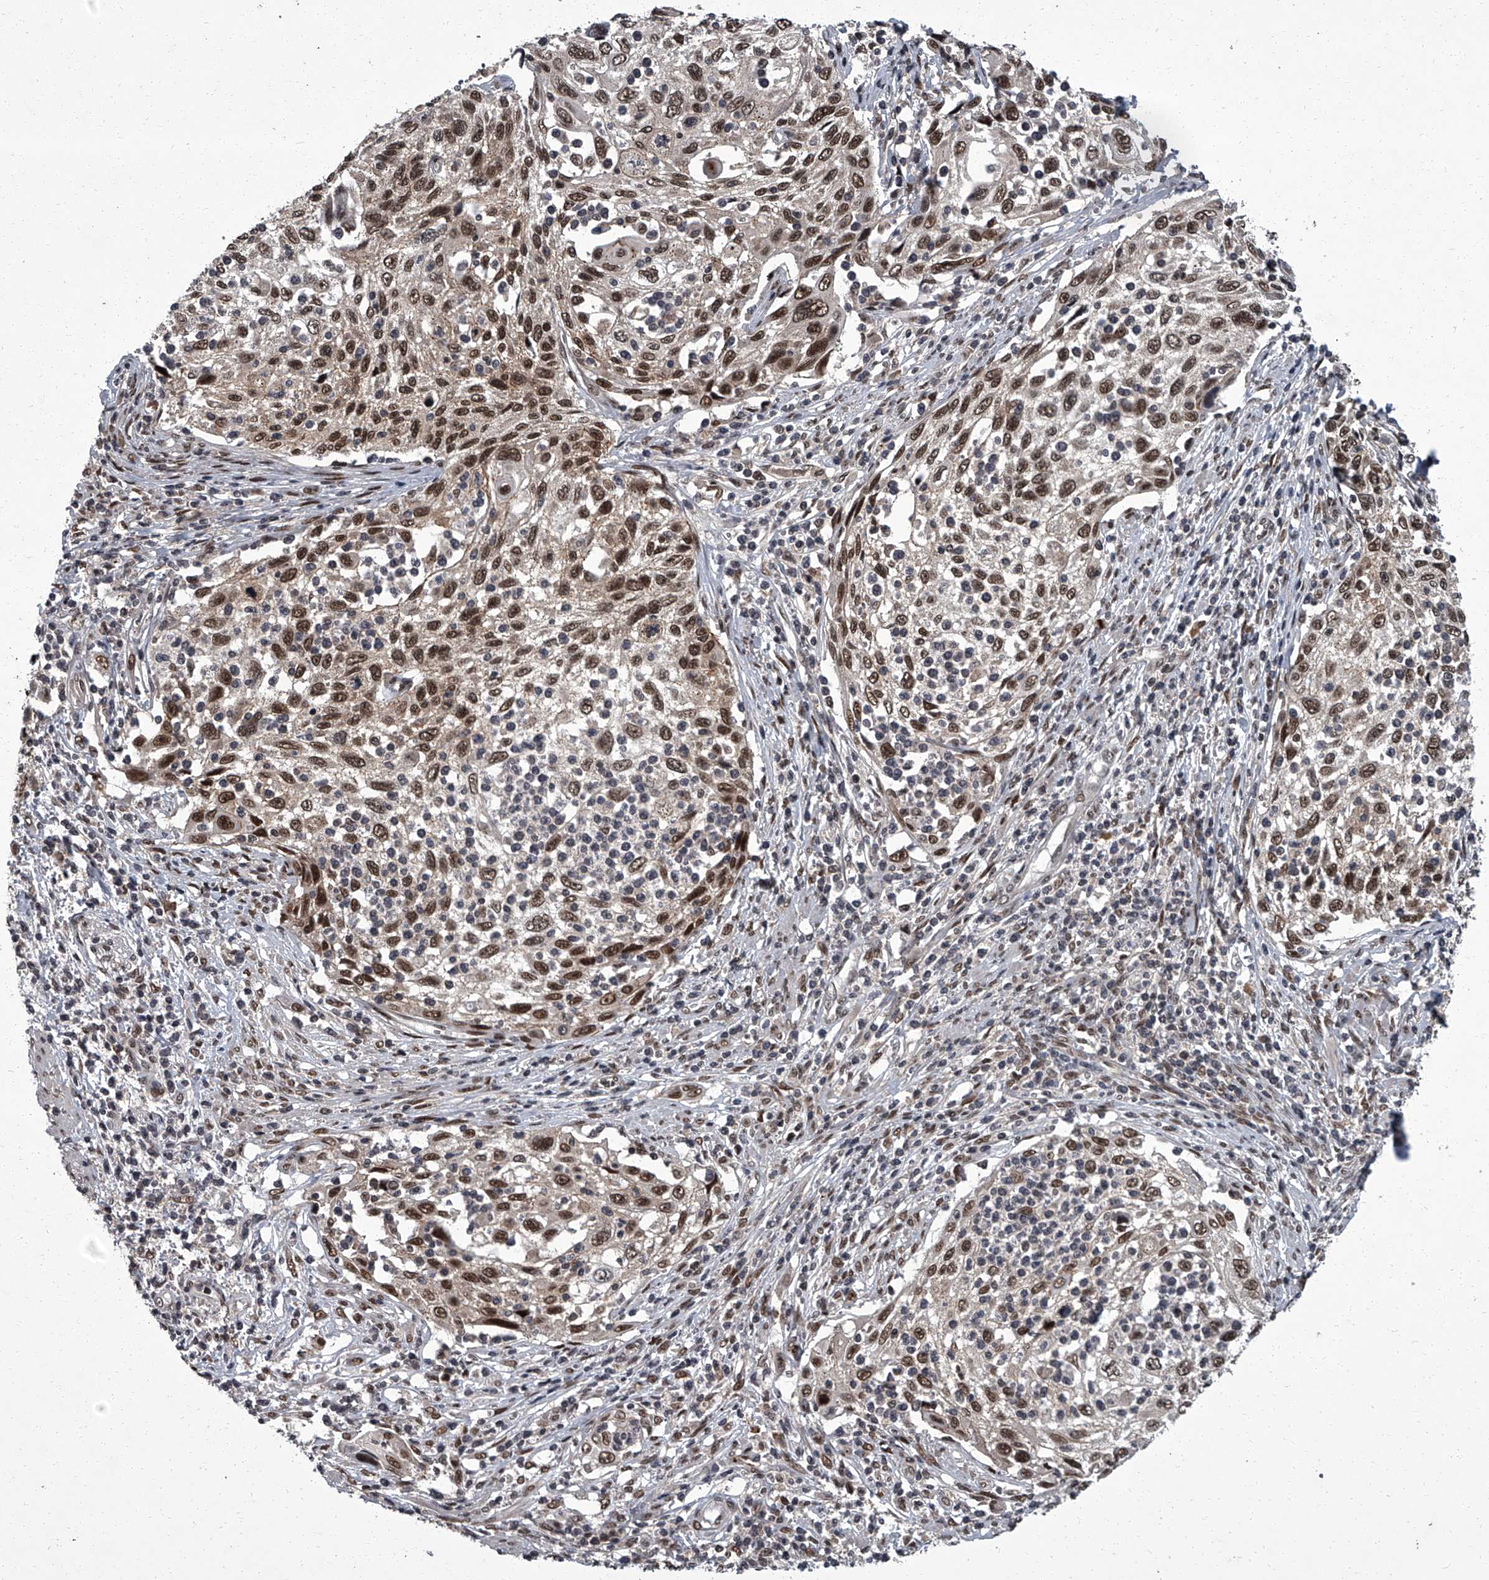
{"staining": {"intensity": "moderate", "quantity": ">75%", "location": "nuclear"}, "tissue": "cervical cancer", "cell_type": "Tumor cells", "image_type": "cancer", "snomed": [{"axis": "morphology", "description": "Squamous cell carcinoma, NOS"}, {"axis": "topography", "description": "Cervix"}], "caption": "A brown stain highlights moderate nuclear staining of a protein in squamous cell carcinoma (cervical) tumor cells.", "gene": "ZNF518B", "patient": {"sex": "female", "age": 70}}